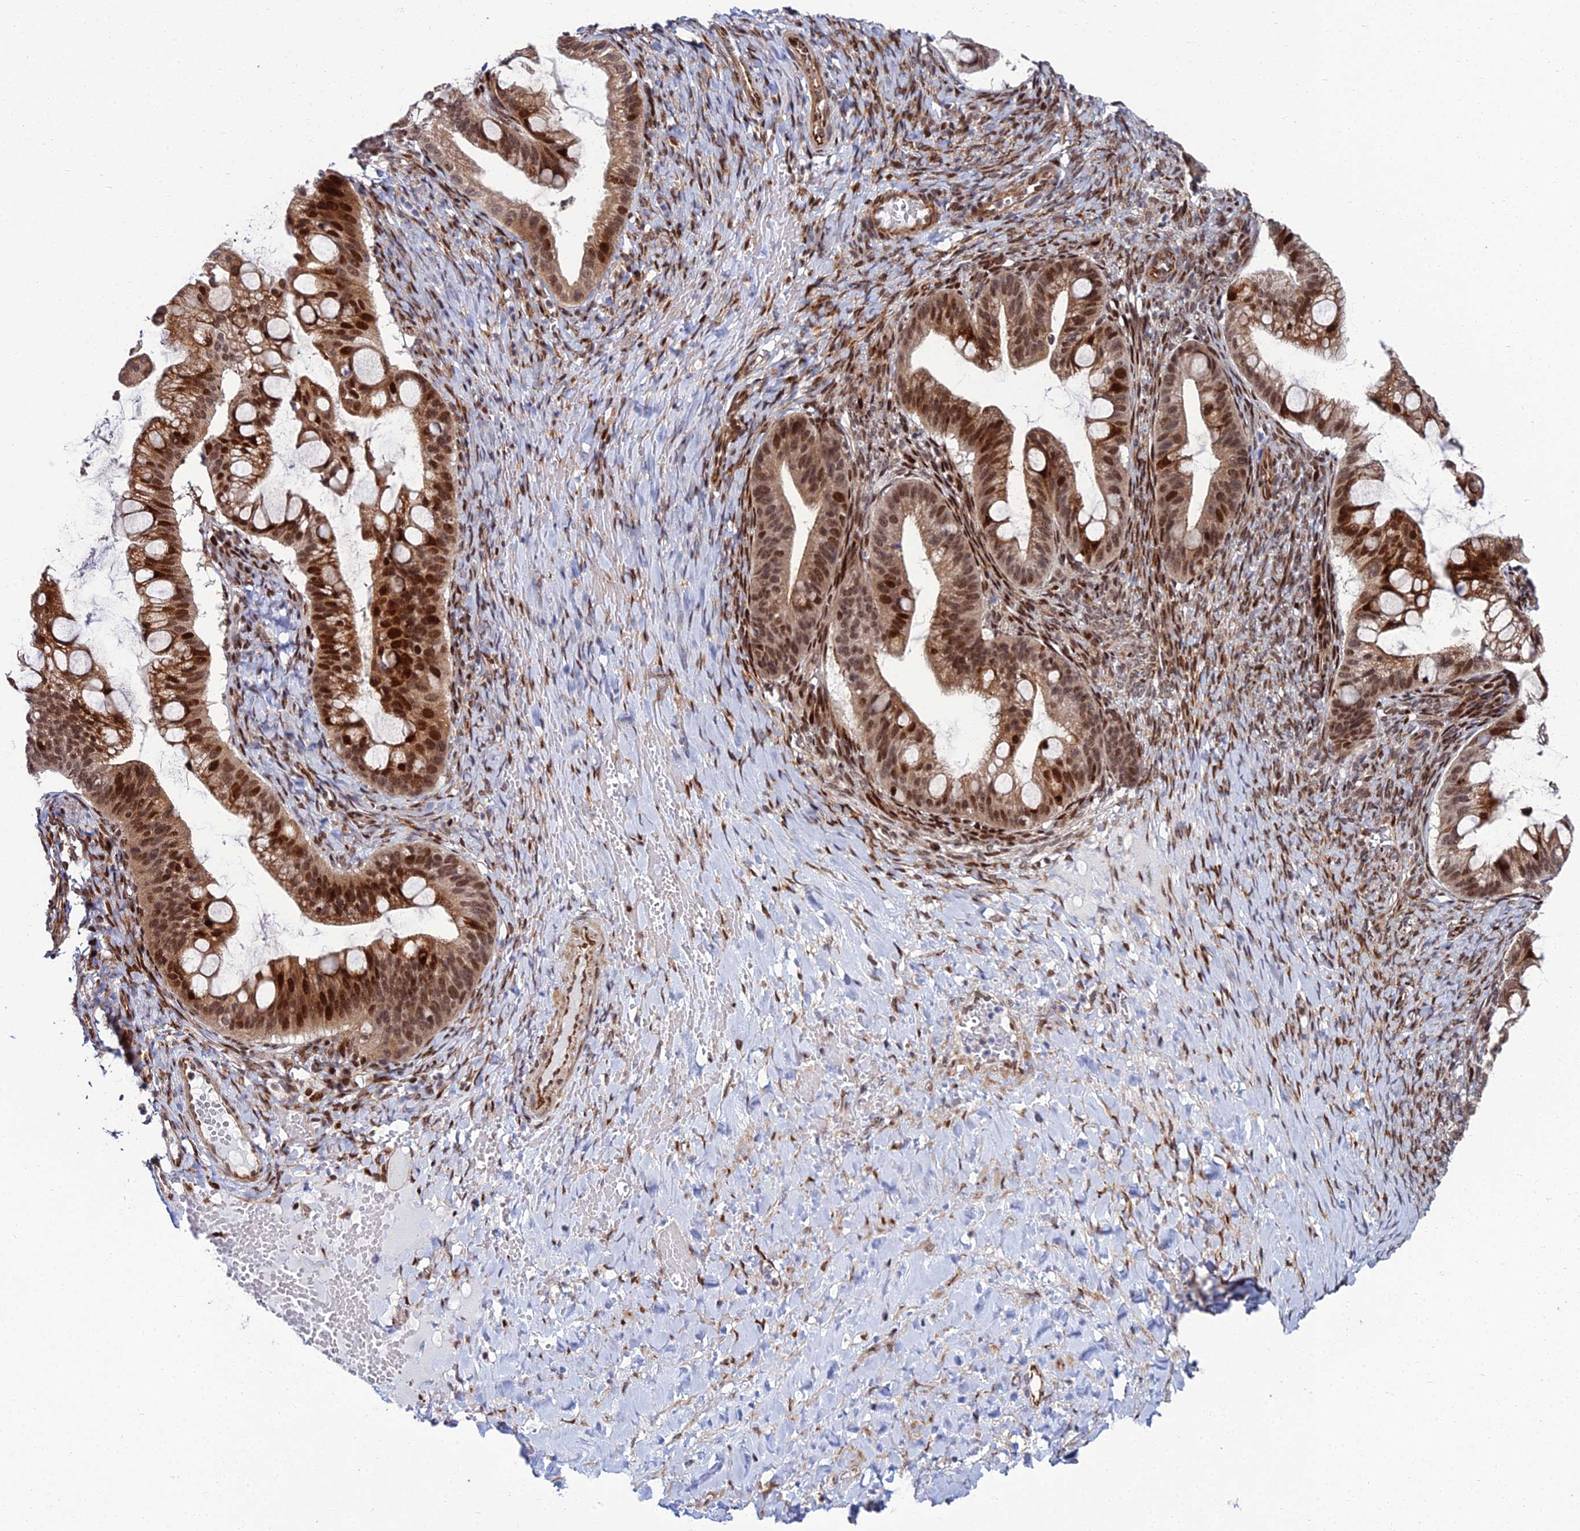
{"staining": {"intensity": "strong", "quantity": ">75%", "location": "cytoplasmic/membranous,nuclear"}, "tissue": "ovarian cancer", "cell_type": "Tumor cells", "image_type": "cancer", "snomed": [{"axis": "morphology", "description": "Cystadenocarcinoma, mucinous, NOS"}, {"axis": "topography", "description": "Ovary"}], "caption": "A photomicrograph of human ovarian mucinous cystadenocarcinoma stained for a protein demonstrates strong cytoplasmic/membranous and nuclear brown staining in tumor cells.", "gene": "ZNF668", "patient": {"sex": "female", "age": 73}}